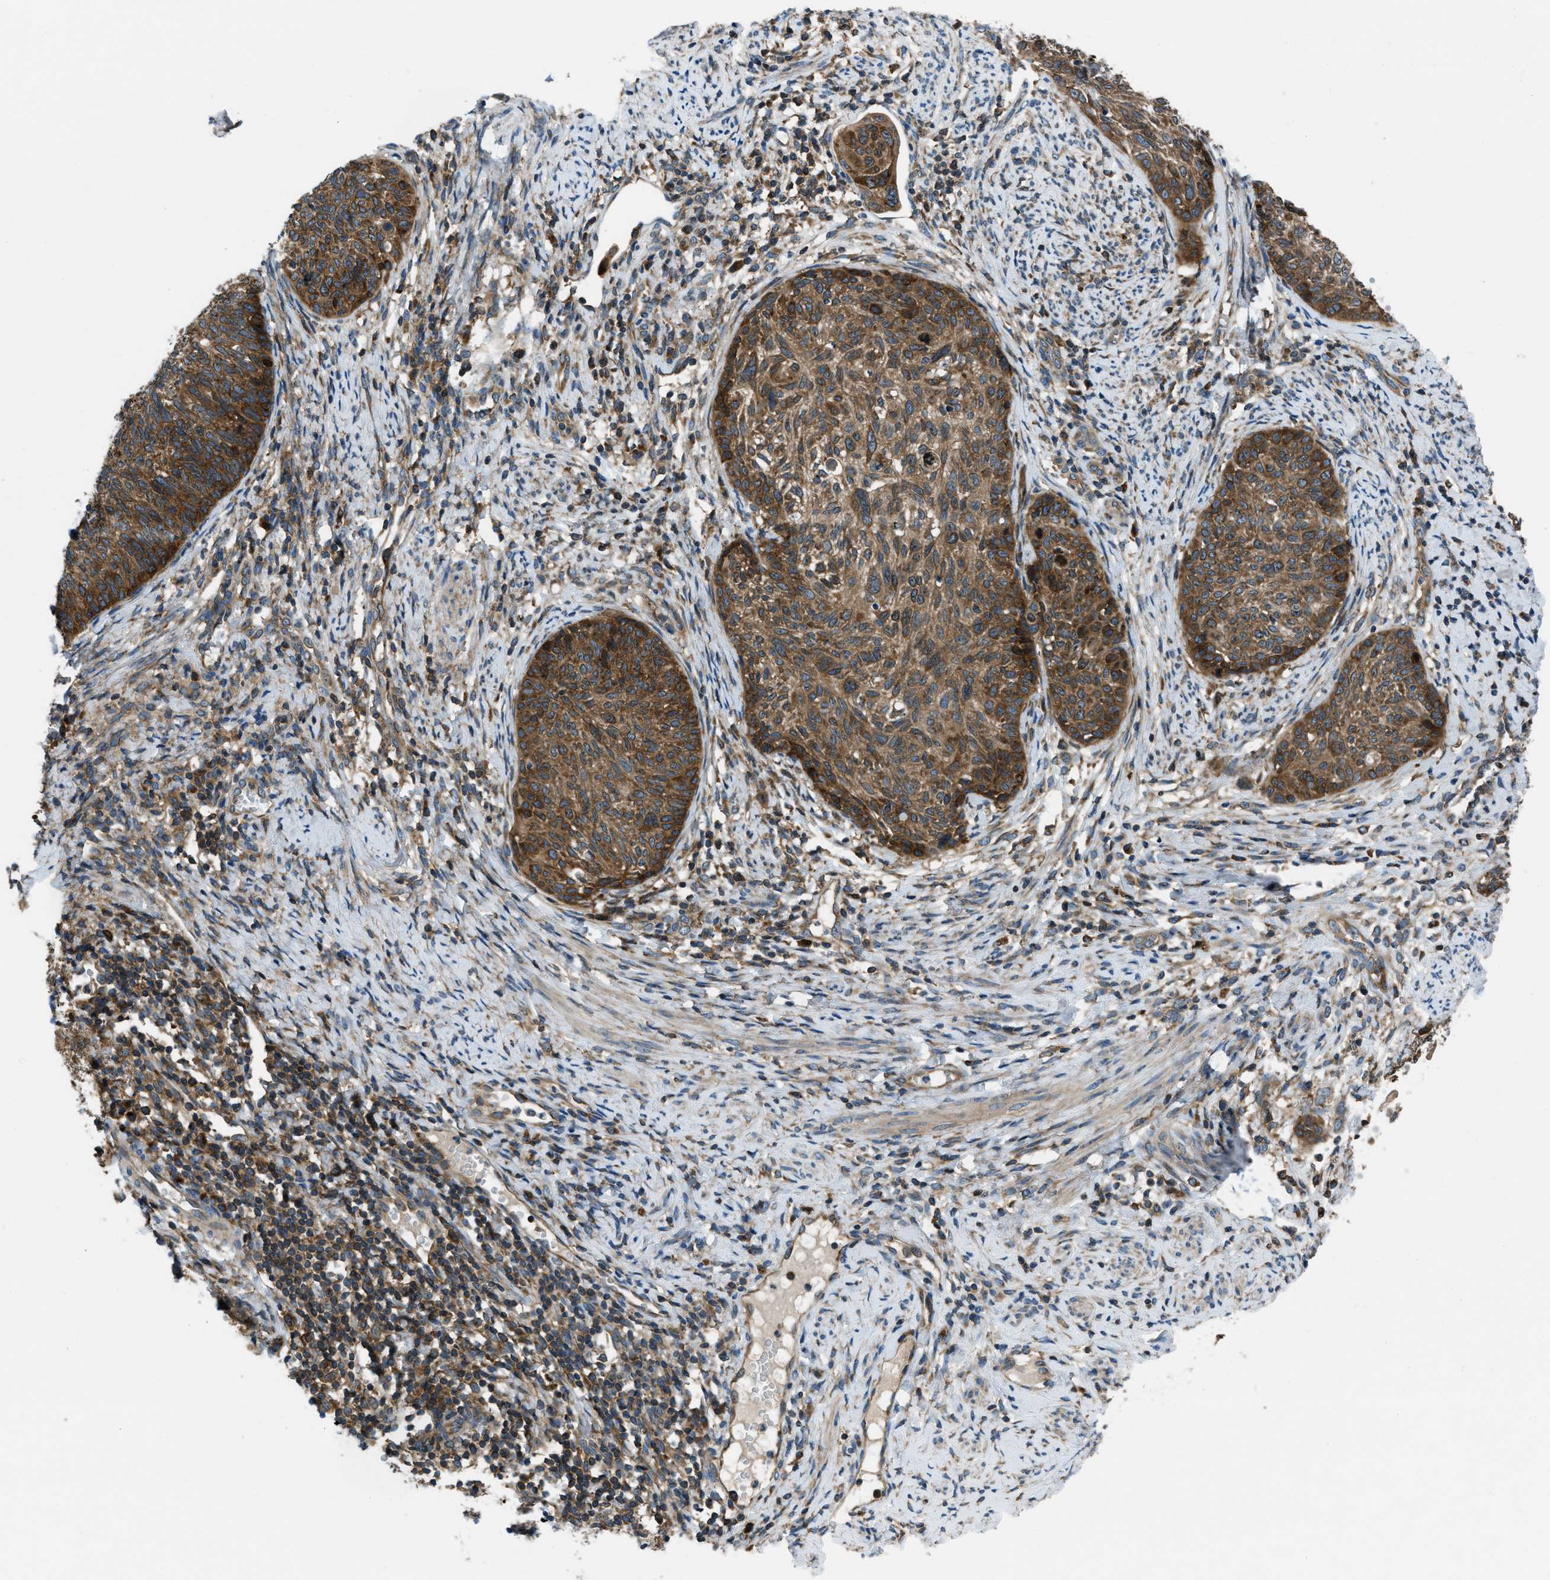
{"staining": {"intensity": "strong", "quantity": ">75%", "location": "cytoplasmic/membranous"}, "tissue": "cervical cancer", "cell_type": "Tumor cells", "image_type": "cancer", "snomed": [{"axis": "morphology", "description": "Squamous cell carcinoma, NOS"}, {"axis": "topography", "description": "Cervix"}], "caption": "Strong cytoplasmic/membranous protein positivity is identified in approximately >75% of tumor cells in cervical cancer.", "gene": "ARFGAP2", "patient": {"sex": "female", "age": 70}}